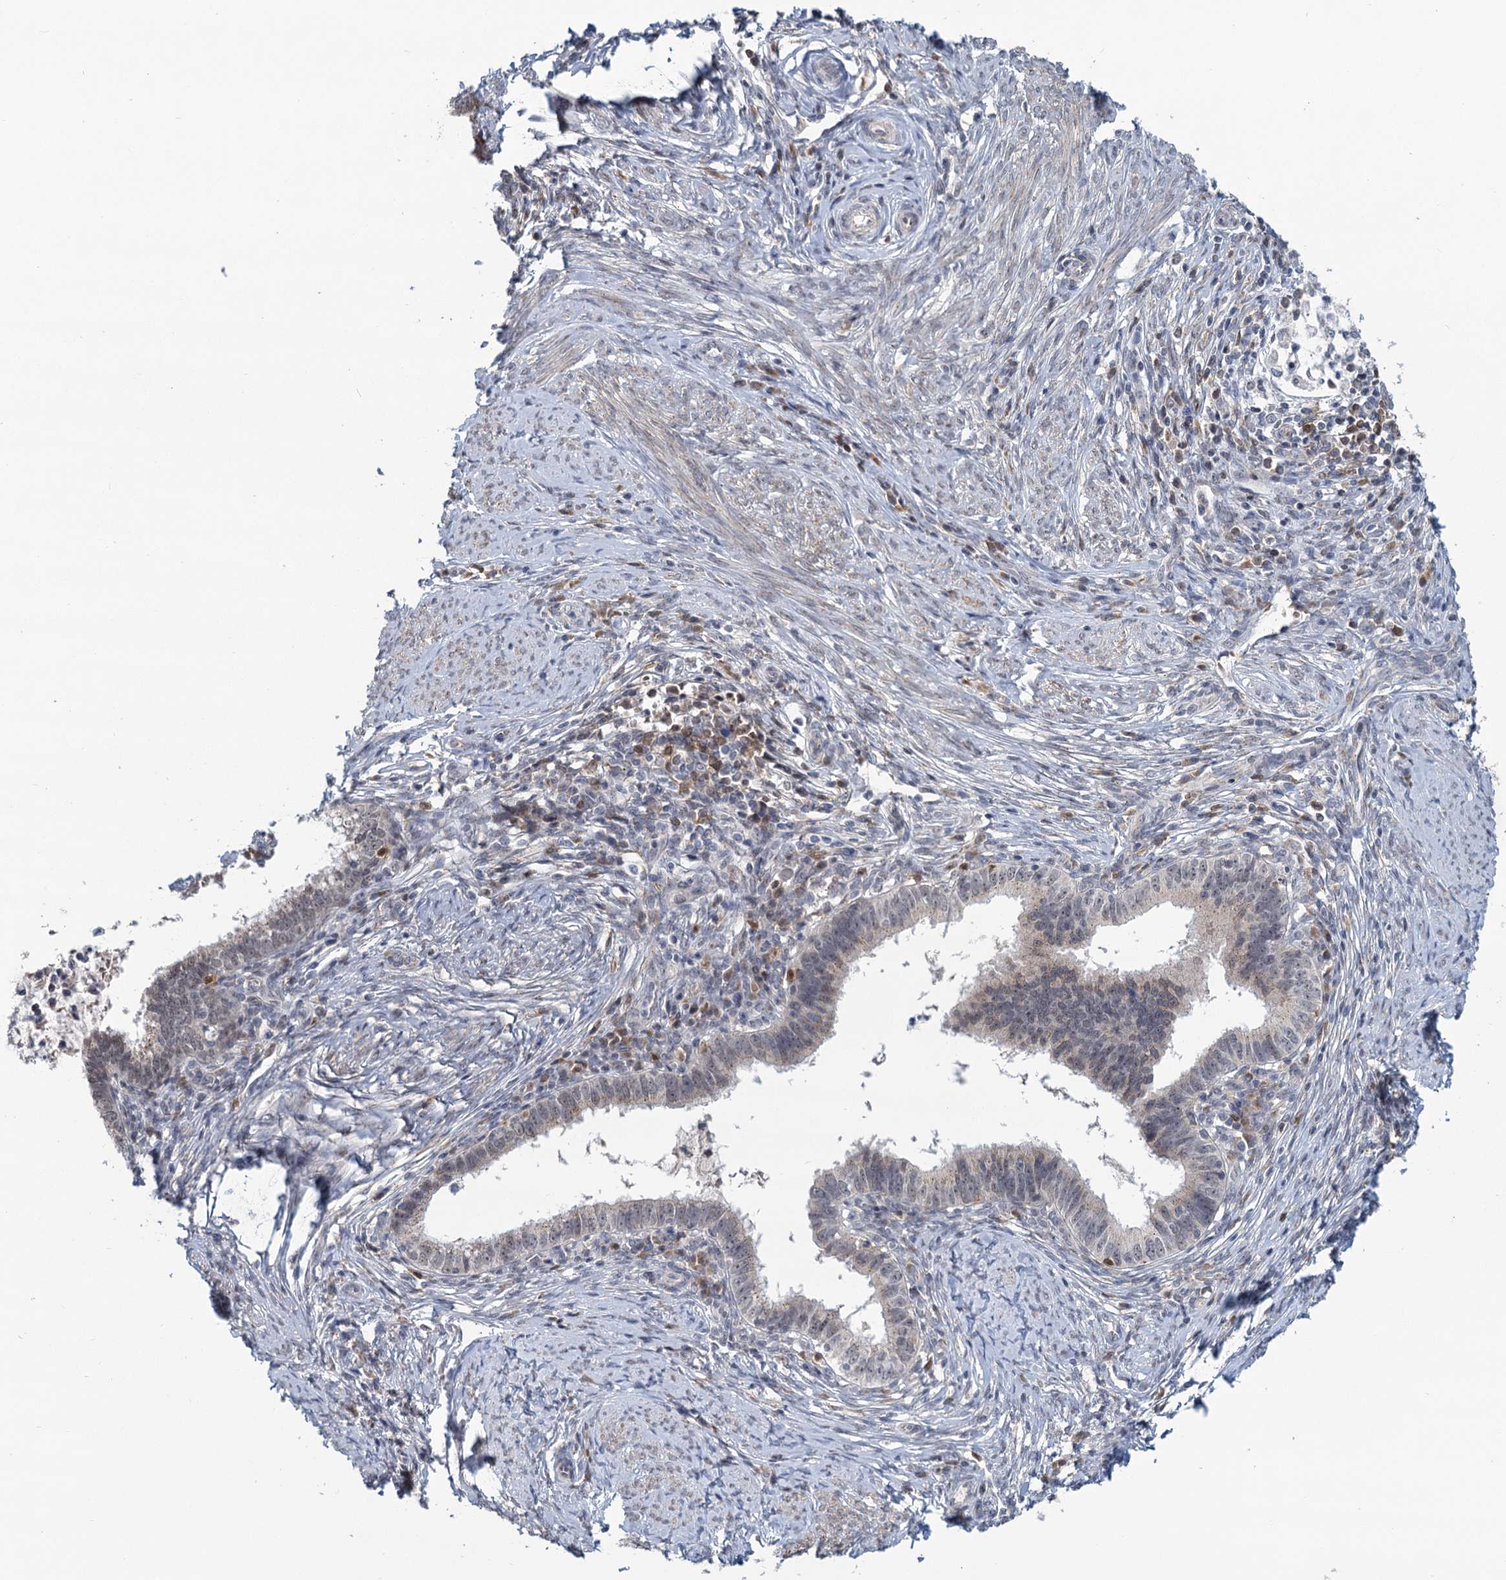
{"staining": {"intensity": "negative", "quantity": "none", "location": "none"}, "tissue": "cervical cancer", "cell_type": "Tumor cells", "image_type": "cancer", "snomed": [{"axis": "morphology", "description": "Adenocarcinoma, NOS"}, {"axis": "topography", "description": "Cervix"}], "caption": "Image shows no protein expression in tumor cells of cervical adenocarcinoma tissue.", "gene": "STAP1", "patient": {"sex": "female", "age": 36}}